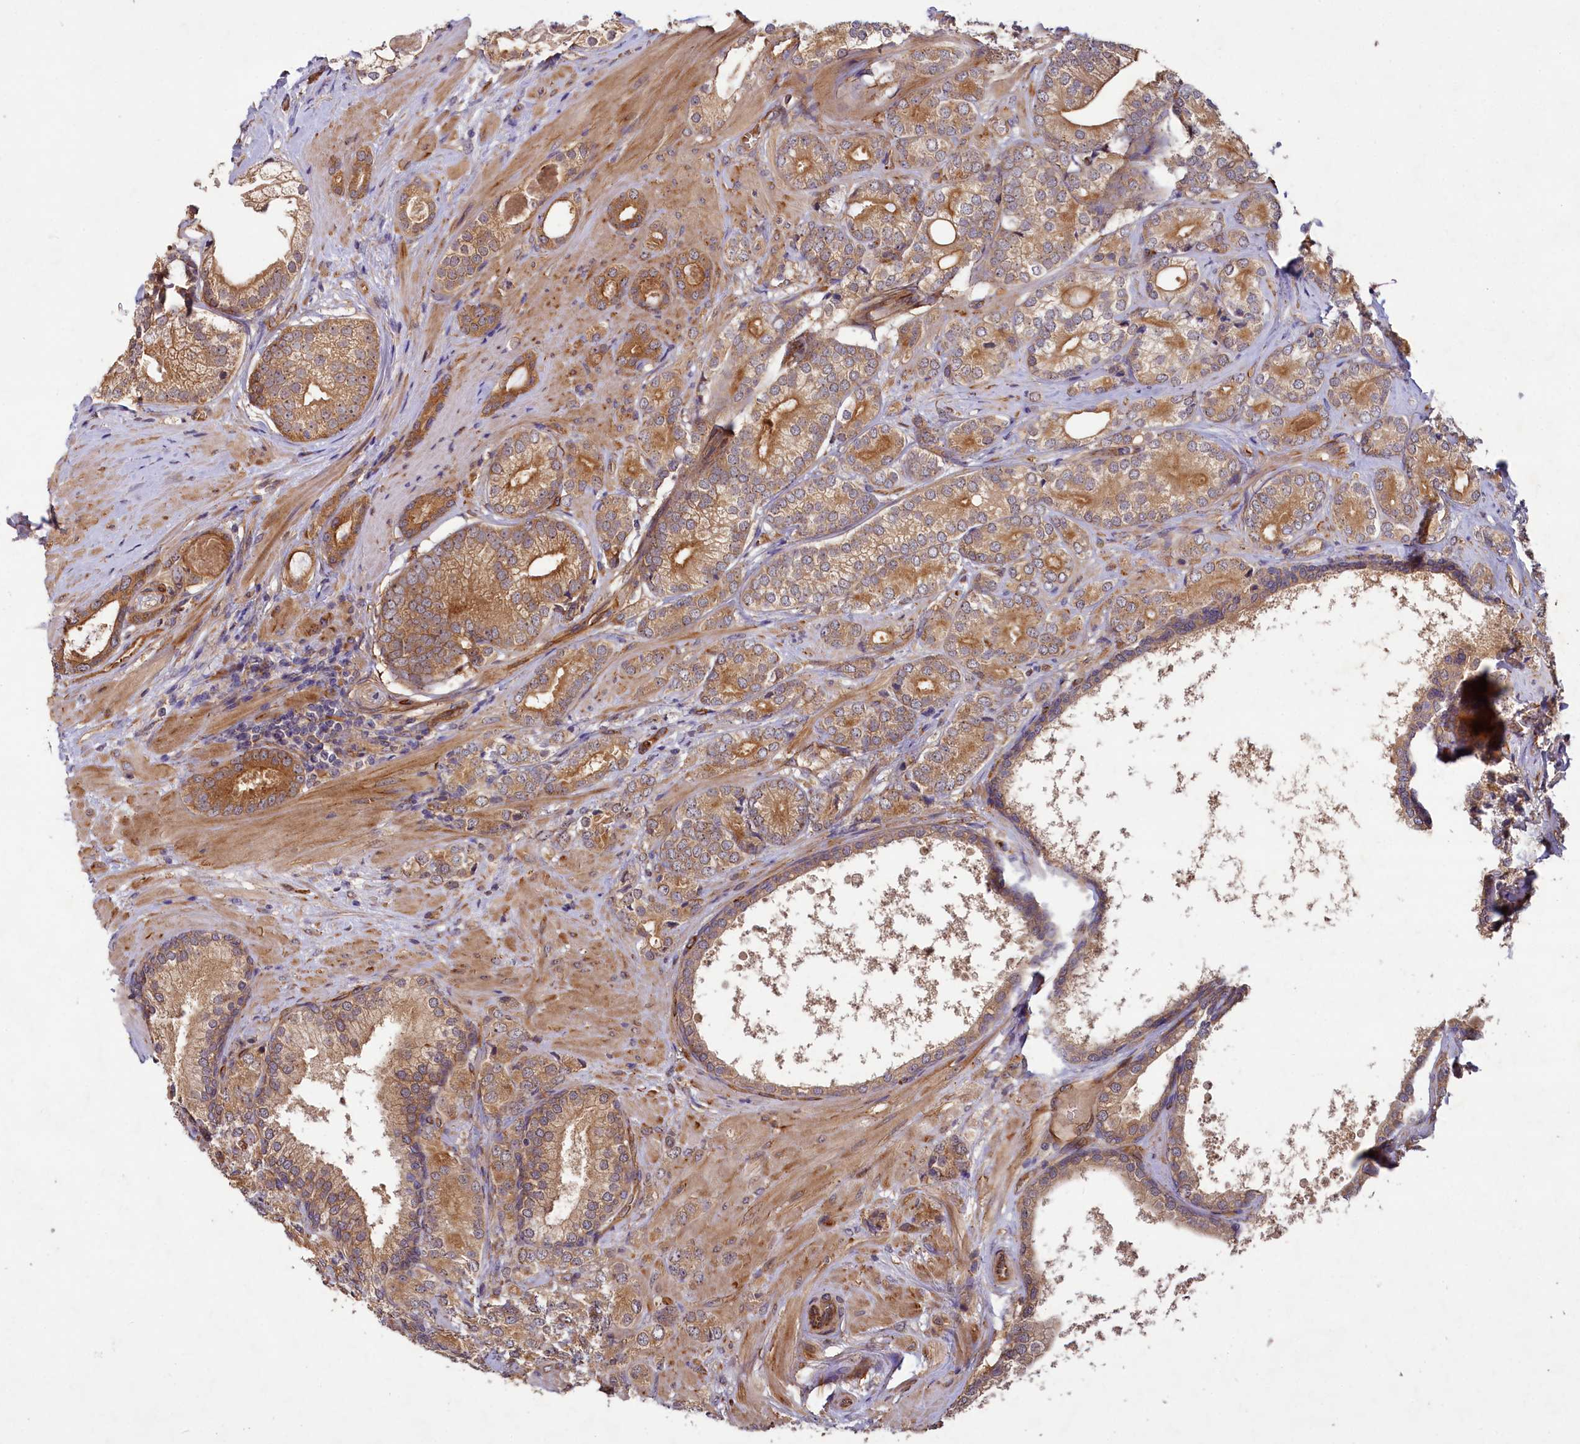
{"staining": {"intensity": "moderate", "quantity": ">75%", "location": "cytoplasmic/membranous"}, "tissue": "prostate cancer", "cell_type": "Tumor cells", "image_type": "cancer", "snomed": [{"axis": "morphology", "description": "Adenocarcinoma, High grade"}, {"axis": "topography", "description": "Prostate"}], "caption": "Immunohistochemistry (IHC) photomicrograph of neoplastic tissue: prostate cancer stained using immunohistochemistry (IHC) shows medium levels of moderate protein expression localized specifically in the cytoplasmic/membranous of tumor cells, appearing as a cytoplasmic/membranous brown color.", "gene": "PKN2", "patient": {"sex": "male", "age": 60}}